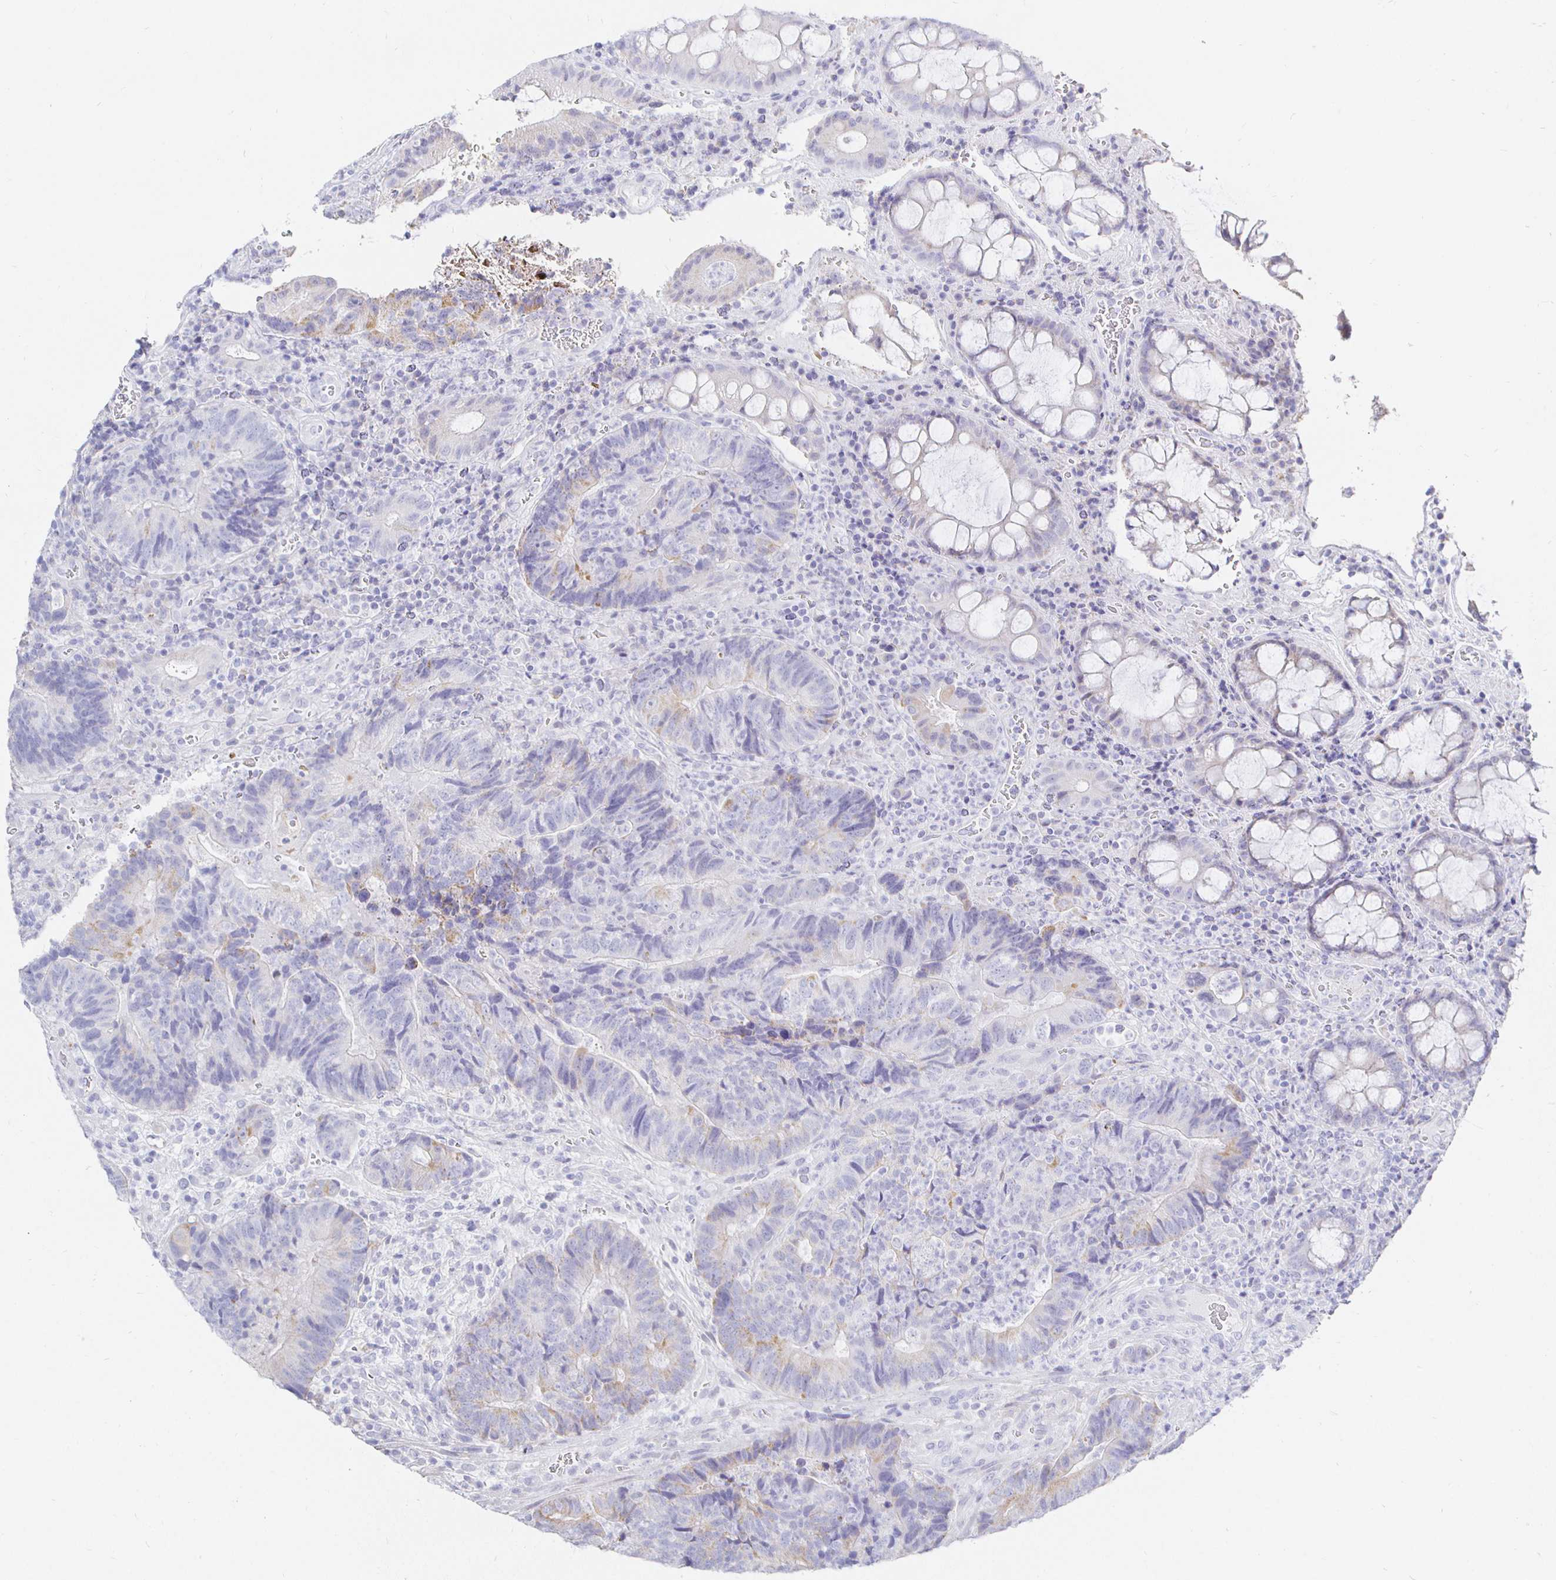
{"staining": {"intensity": "weak", "quantity": "<25%", "location": "cytoplasmic/membranous"}, "tissue": "colorectal cancer", "cell_type": "Tumor cells", "image_type": "cancer", "snomed": [{"axis": "morphology", "description": "Normal tissue, NOS"}, {"axis": "morphology", "description": "Adenocarcinoma, NOS"}, {"axis": "topography", "description": "Colon"}], "caption": "The micrograph reveals no staining of tumor cells in colorectal adenocarcinoma.", "gene": "CR2", "patient": {"sex": "female", "age": 48}}